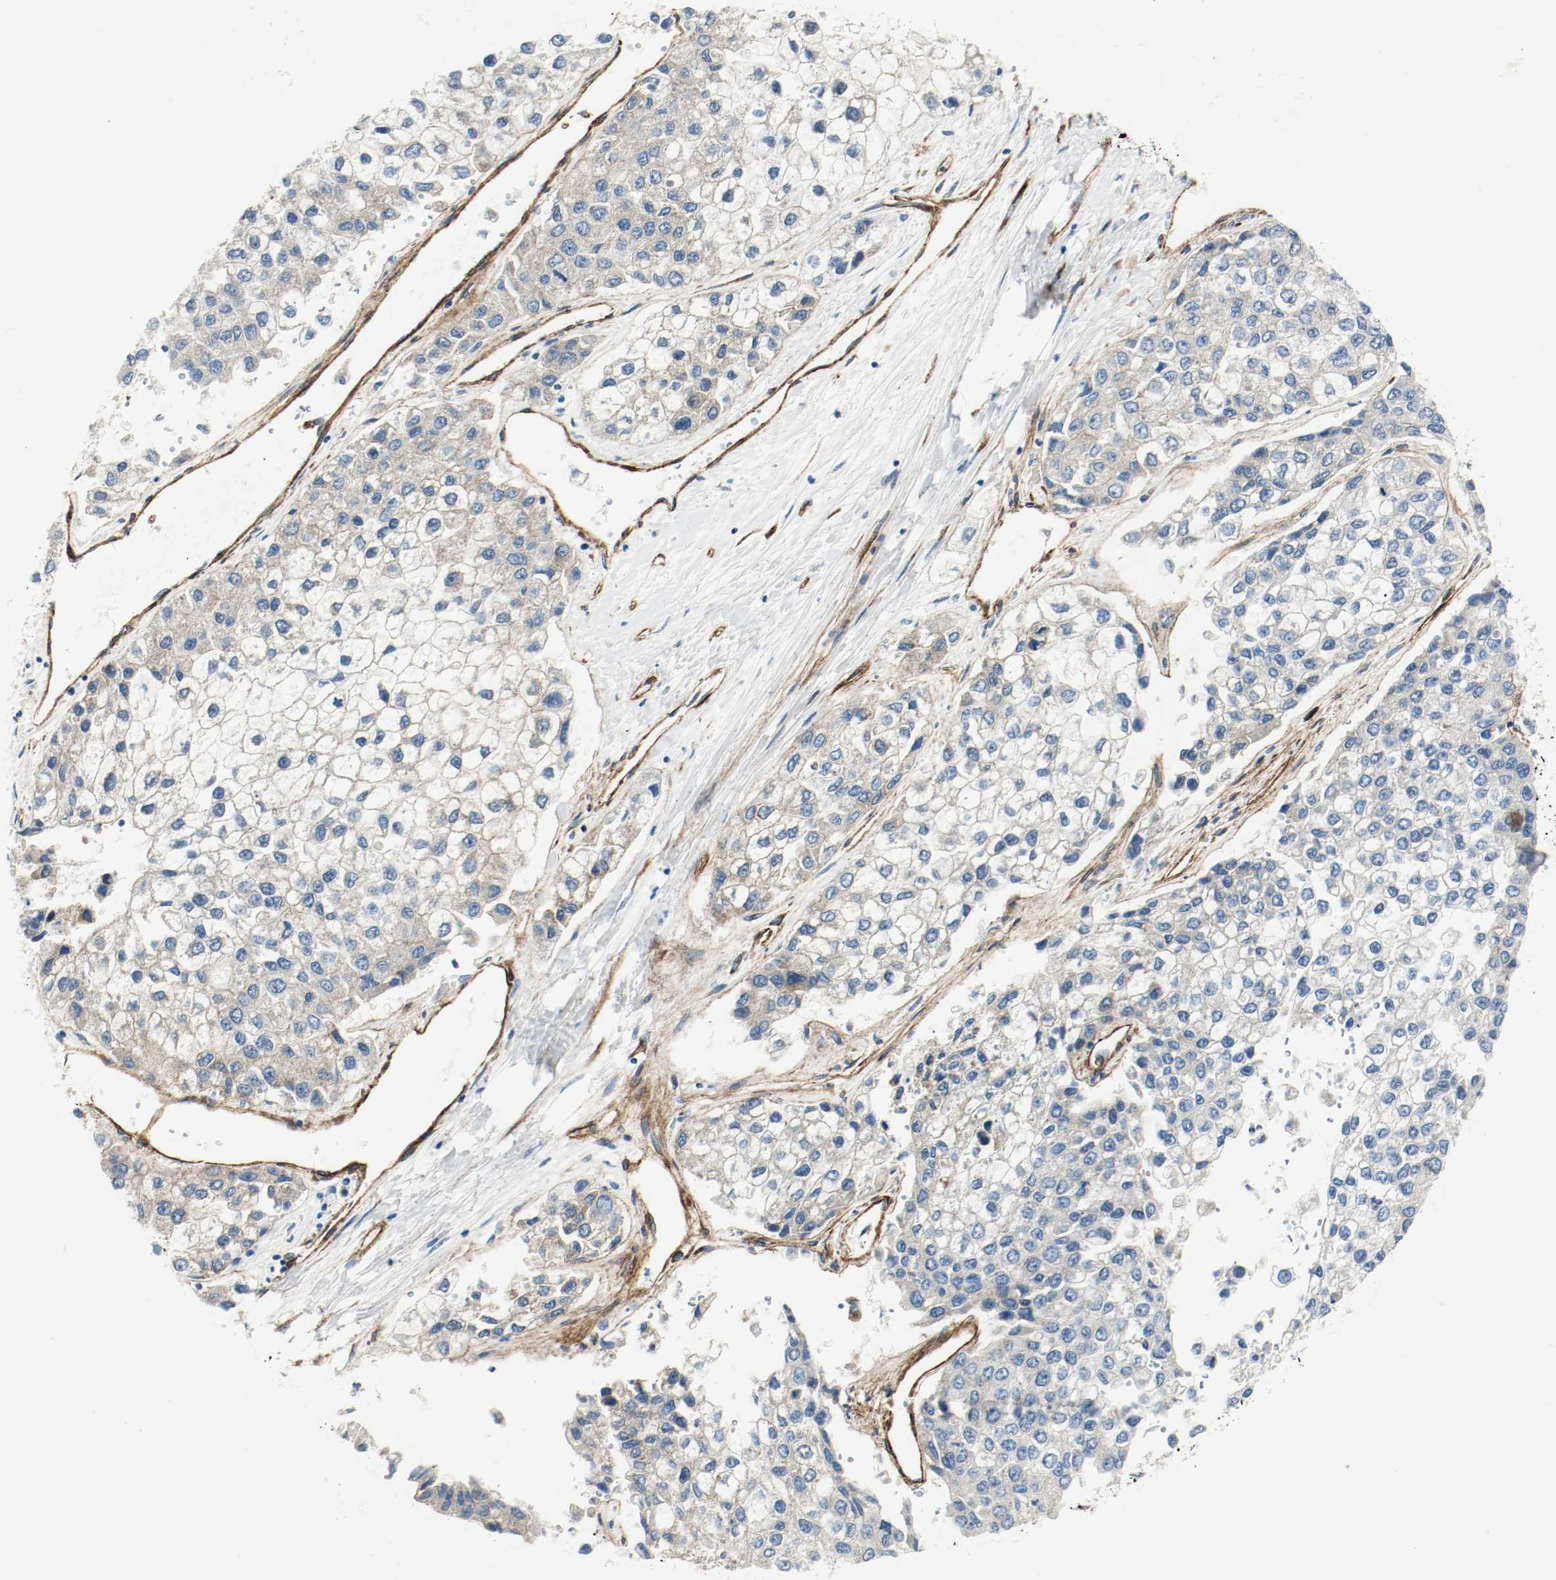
{"staining": {"intensity": "weak", "quantity": "25%-75%", "location": "cytoplasmic/membranous"}, "tissue": "liver cancer", "cell_type": "Tumor cells", "image_type": "cancer", "snomed": [{"axis": "morphology", "description": "Carcinoma, Hepatocellular, NOS"}, {"axis": "topography", "description": "Liver"}], "caption": "Immunohistochemical staining of hepatocellular carcinoma (liver) shows low levels of weak cytoplasmic/membranous protein expression in approximately 25%-75% of tumor cells.", "gene": "LAMB1", "patient": {"sex": "female", "age": 66}}